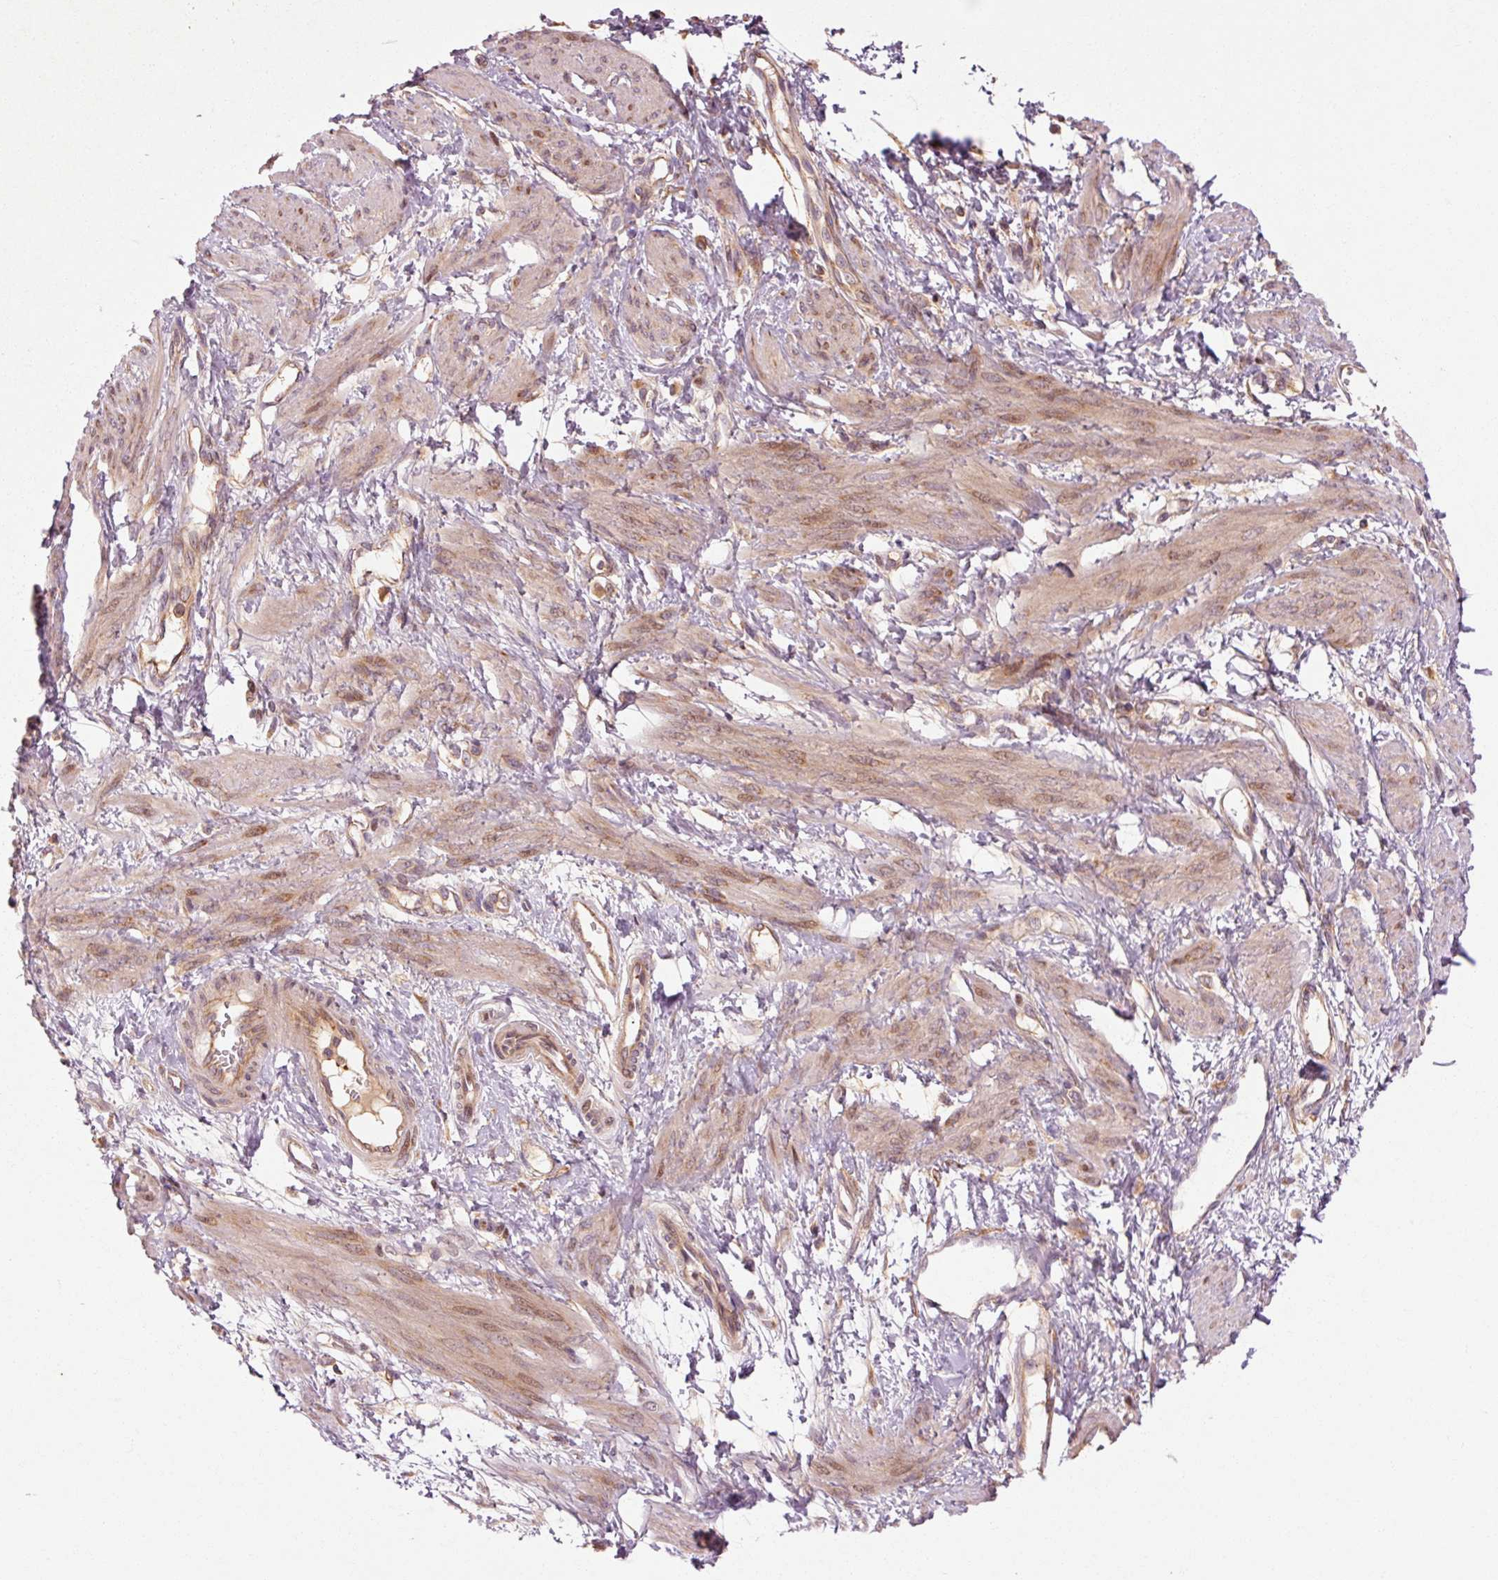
{"staining": {"intensity": "weak", "quantity": ">75%", "location": "cytoplasmic/membranous,nuclear"}, "tissue": "smooth muscle", "cell_type": "Smooth muscle cells", "image_type": "normal", "snomed": [{"axis": "morphology", "description": "Normal tissue, NOS"}, {"axis": "topography", "description": "Smooth muscle"}, {"axis": "topography", "description": "Uterus"}], "caption": "A micrograph of smooth muscle stained for a protein exhibits weak cytoplasmic/membranous,nuclear brown staining in smooth muscle cells. The protein of interest is stained brown, and the nuclei are stained in blue (DAB (3,3'-diaminobenzidine) IHC with brightfield microscopy, high magnification).", "gene": "CTNNA1", "patient": {"sex": "female", "age": 39}}